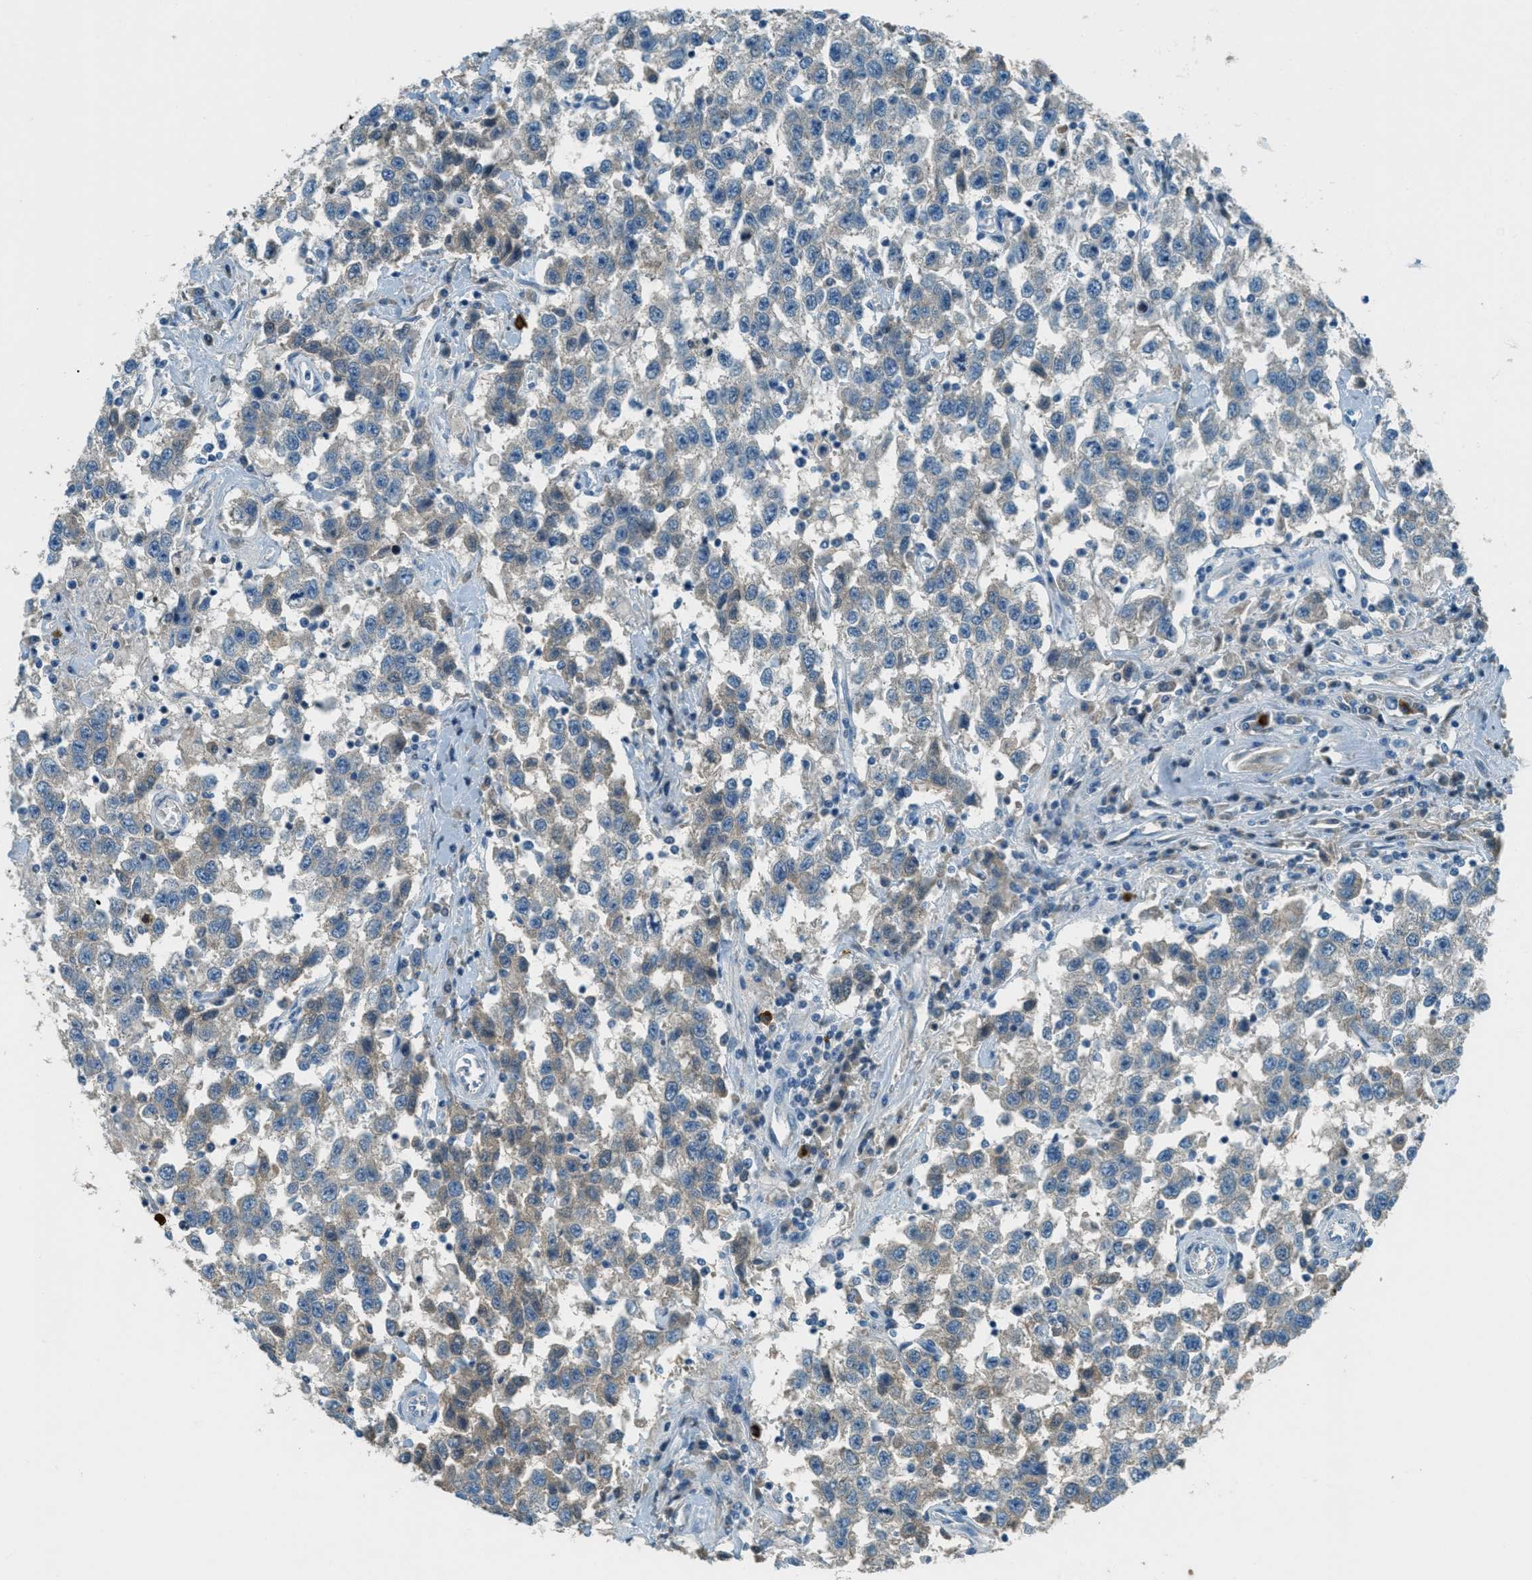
{"staining": {"intensity": "weak", "quantity": "<25%", "location": "cytoplasmic/membranous"}, "tissue": "testis cancer", "cell_type": "Tumor cells", "image_type": "cancer", "snomed": [{"axis": "morphology", "description": "Seminoma, NOS"}, {"axis": "topography", "description": "Testis"}], "caption": "Tumor cells are negative for protein expression in human seminoma (testis).", "gene": "MSLN", "patient": {"sex": "male", "age": 41}}